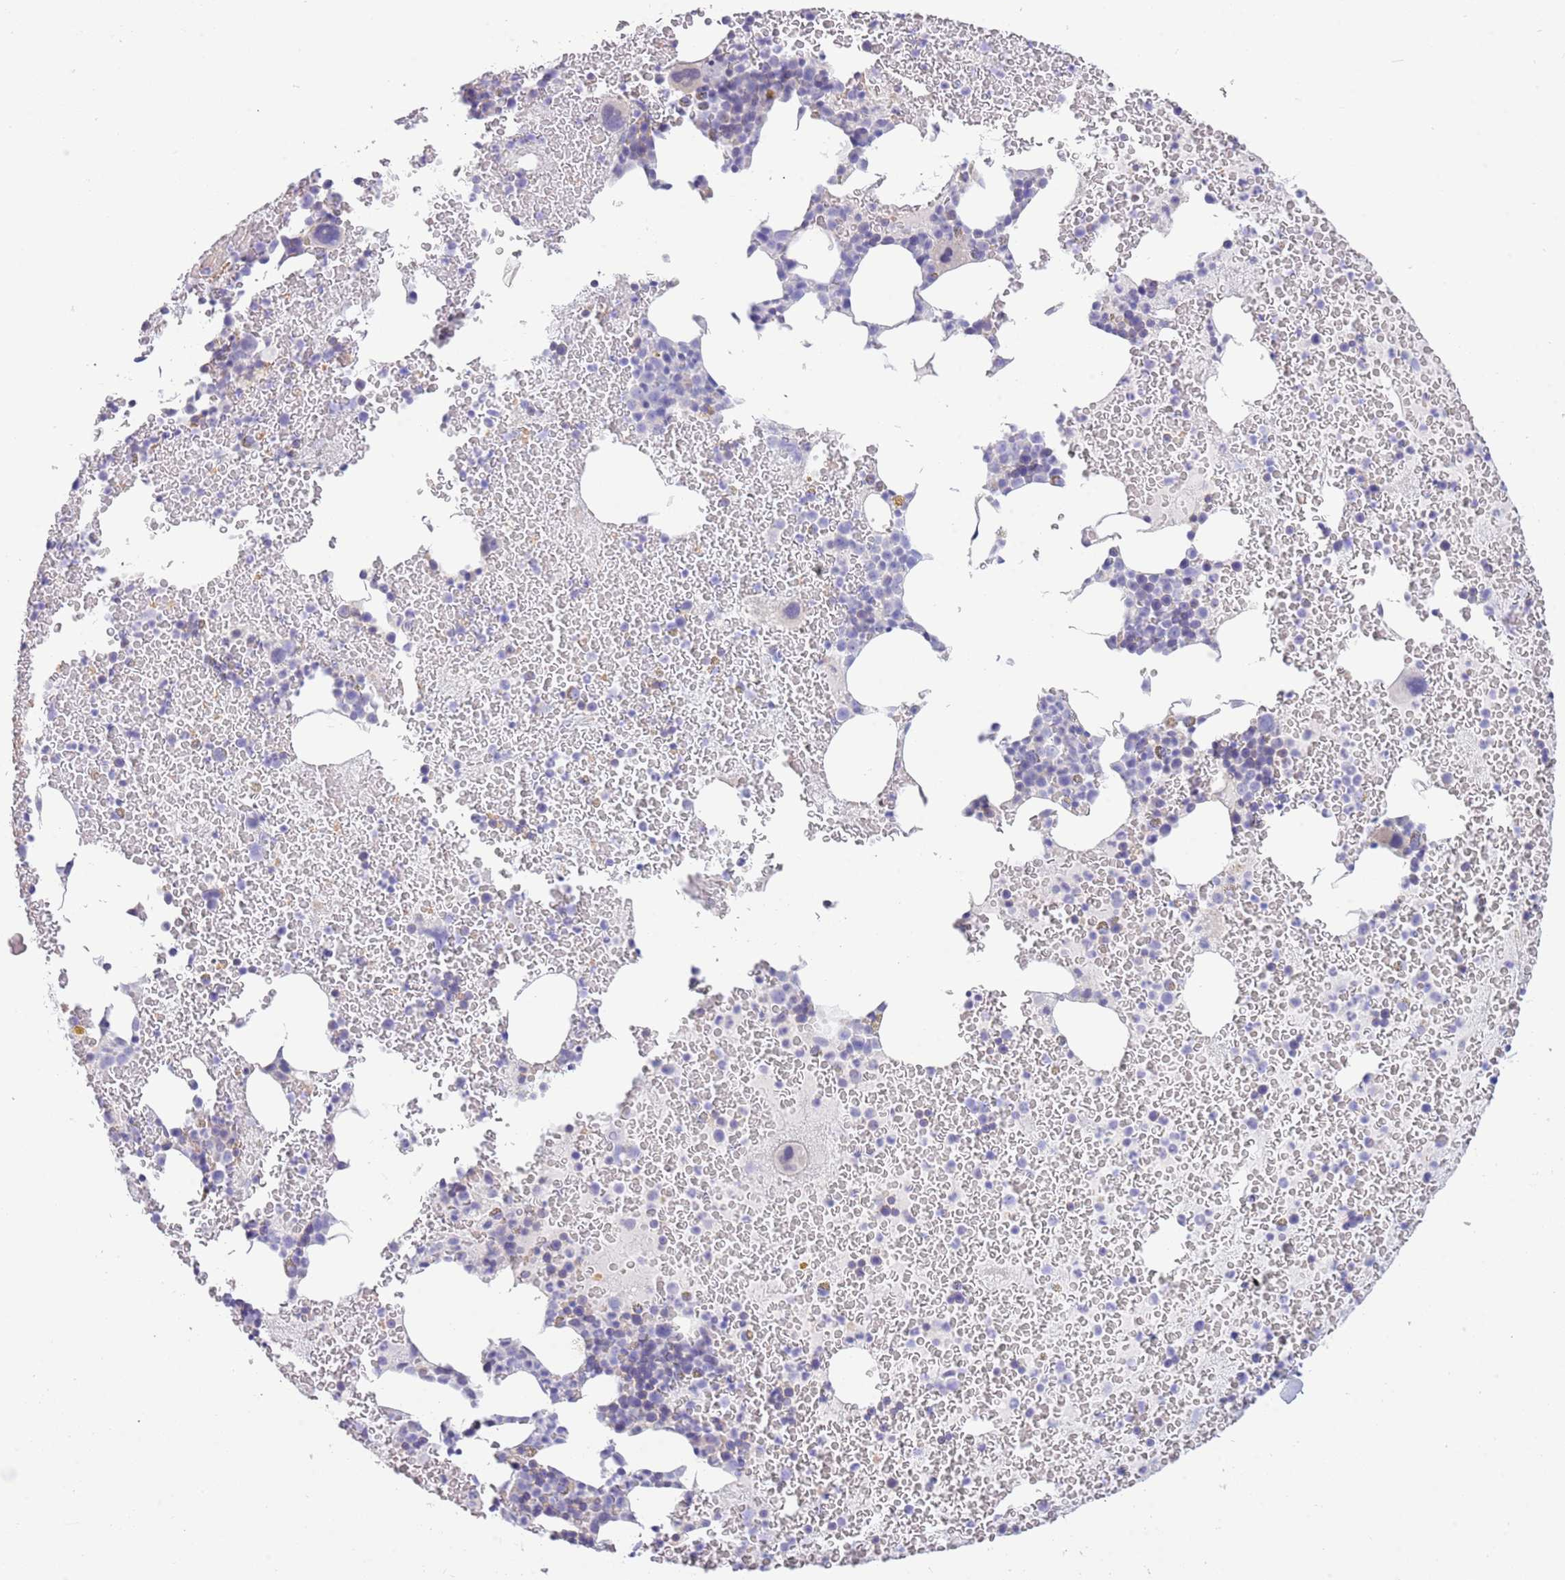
{"staining": {"intensity": "negative", "quantity": "none", "location": "none"}, "tissue": "bone marrow", "cell_type": "Hematopoietic cells", "image_type": "normal", "snomed": [{"axis": "morphology", "description": "Normal tissue, NOS"}, {"axis": "topography", "description": "Bone marrow"}], "caption": "Photomicrograph shows no protein expression in hematopoietic cells of normal bone marrow.", "gene": "ACR", "patient": {"sex": "male", "age": 26}}